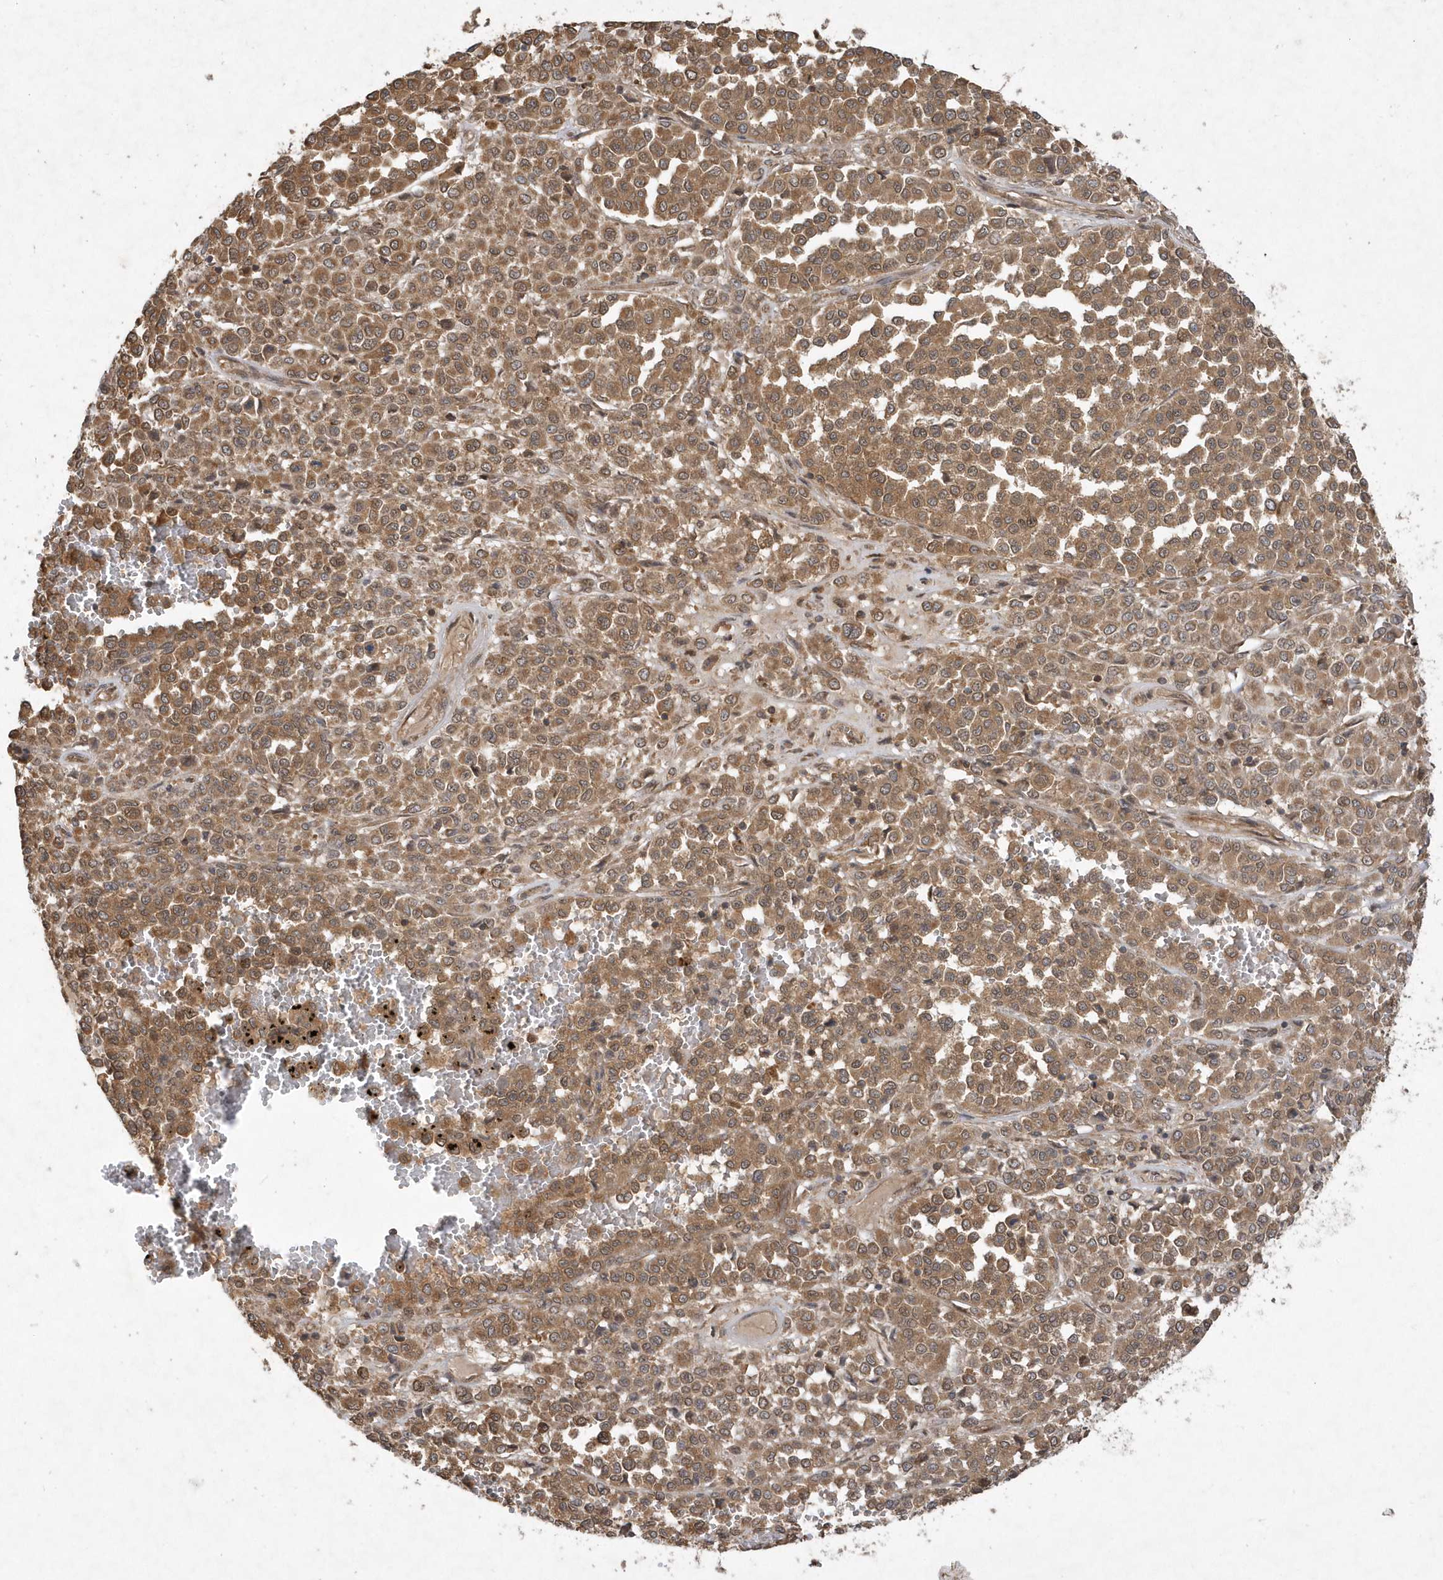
{"staining": {"intensity": "moderate", "quantity": ">75%", "location": "cytoplasmic/membranous"}, "tissue": "melanoma", "cell_type": "Tumor cells", "image_type": "cancer", "snomed": [{"axis": "morphology", "description": "Malignant melanoma, Metastatic site"}, {"axis": "topography", "description": "Pancreas"}], "caption": "A histopathology image showing moderate cytoplasmic/membranous positivity in approximately >75% of tumor cells in melanoma, as visualized by brown immunohistochemical staining.", "gene": "GFM2", "patient": {"sex": "female", "age": 30}}